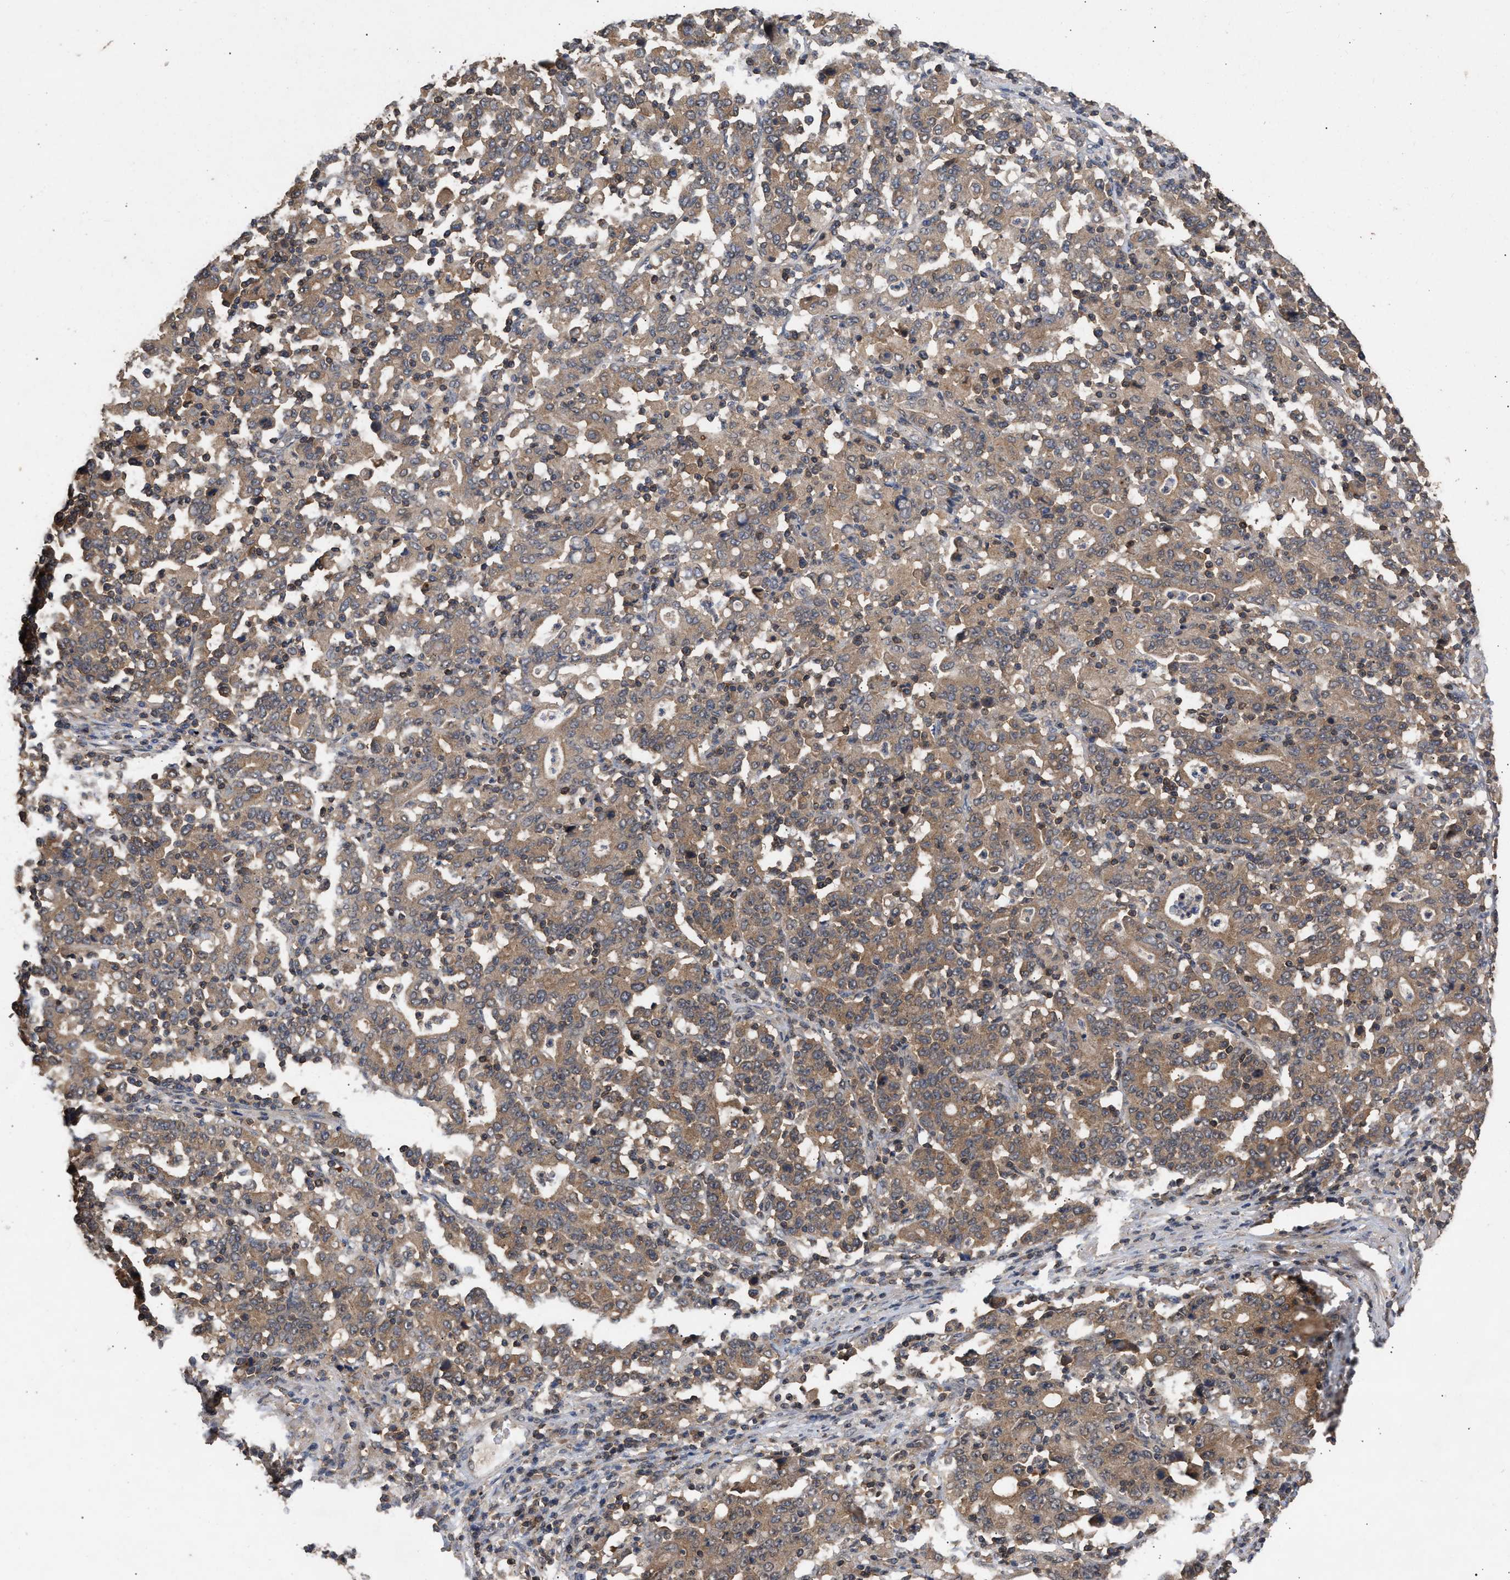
{"staining": {"intensity": "moderate", "quantity": ">75%", "location": "cytoplasmic/membranous"}, "tissue": "stomach cancer", "cell_type": "Tumor cells", "image_type": "cancer", "snomed": [{"axis": "morphology", "description": "Adenocarcinoma, NOS"}, {"axis": "topography", "description": "Stomach, upper"}], "caption": "Protein expression analysis of adenocarcinoma (stomach) displays moderate cytoplasmic/membranous positivity in about >75% of tumor cells.", "gene": "FITM1", "patient": {"sex": "male", "age": 69}}